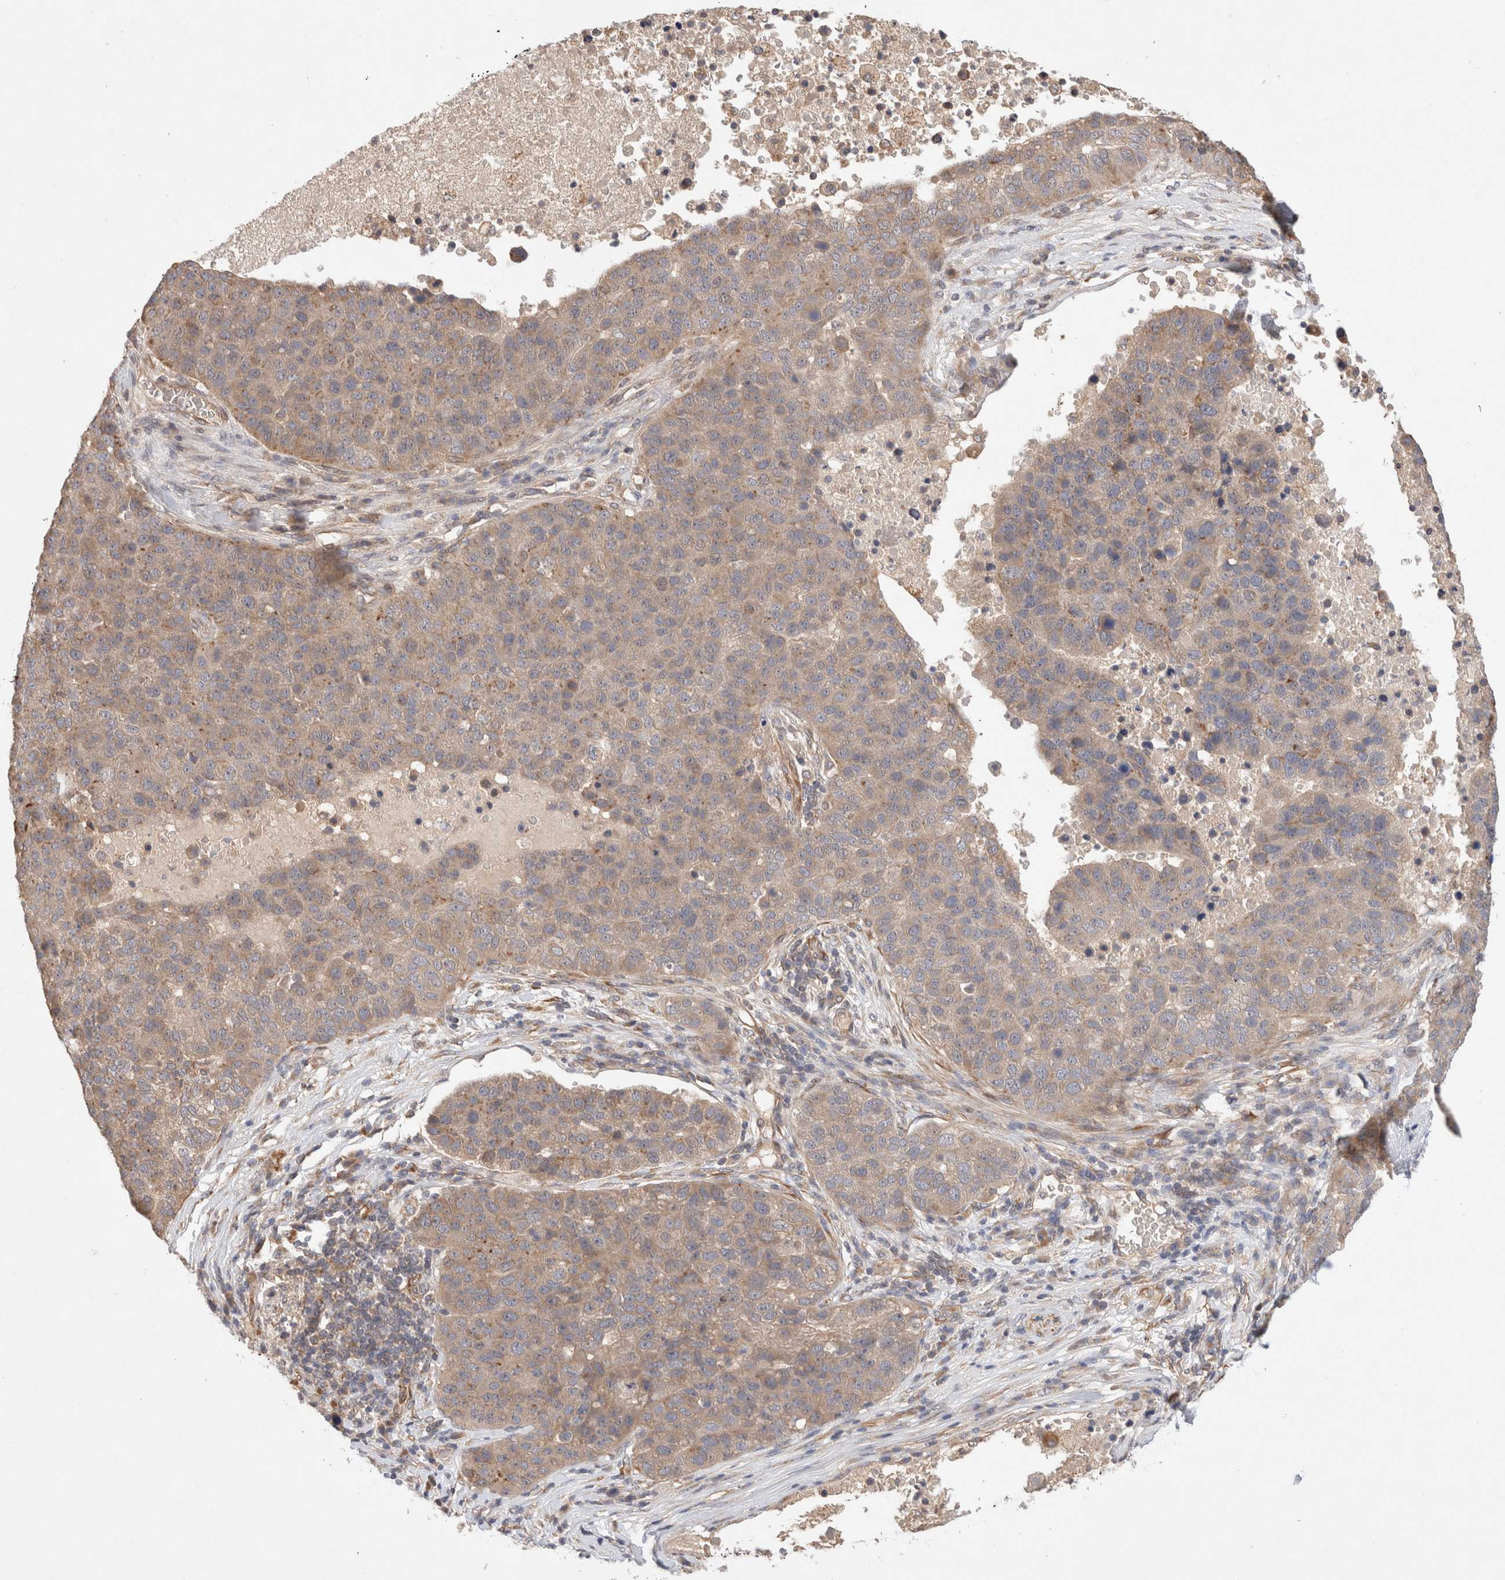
{"staining": {"intensity": "weak", "quantity": "25%-75%", "location": "cytoplasmic/membranous"}, "tissue": "pancreatic cancer", "cell_type": "Tumor cells", "image_type": "cancer", "snomed": [{"axis": "morphology", "description": "Adenocarcinoma, NOS"}, {"axis": "topography", "description": "Pancreas"}], "caption": "Immunohistochemical staining of pancreatic adenocarcinoma displays weak cytoplasmic/membranous protein staining in about 25%-75% of tumor cells.", "gene": "KLHL20", "patient": {"sex": "female", "age": 61}}